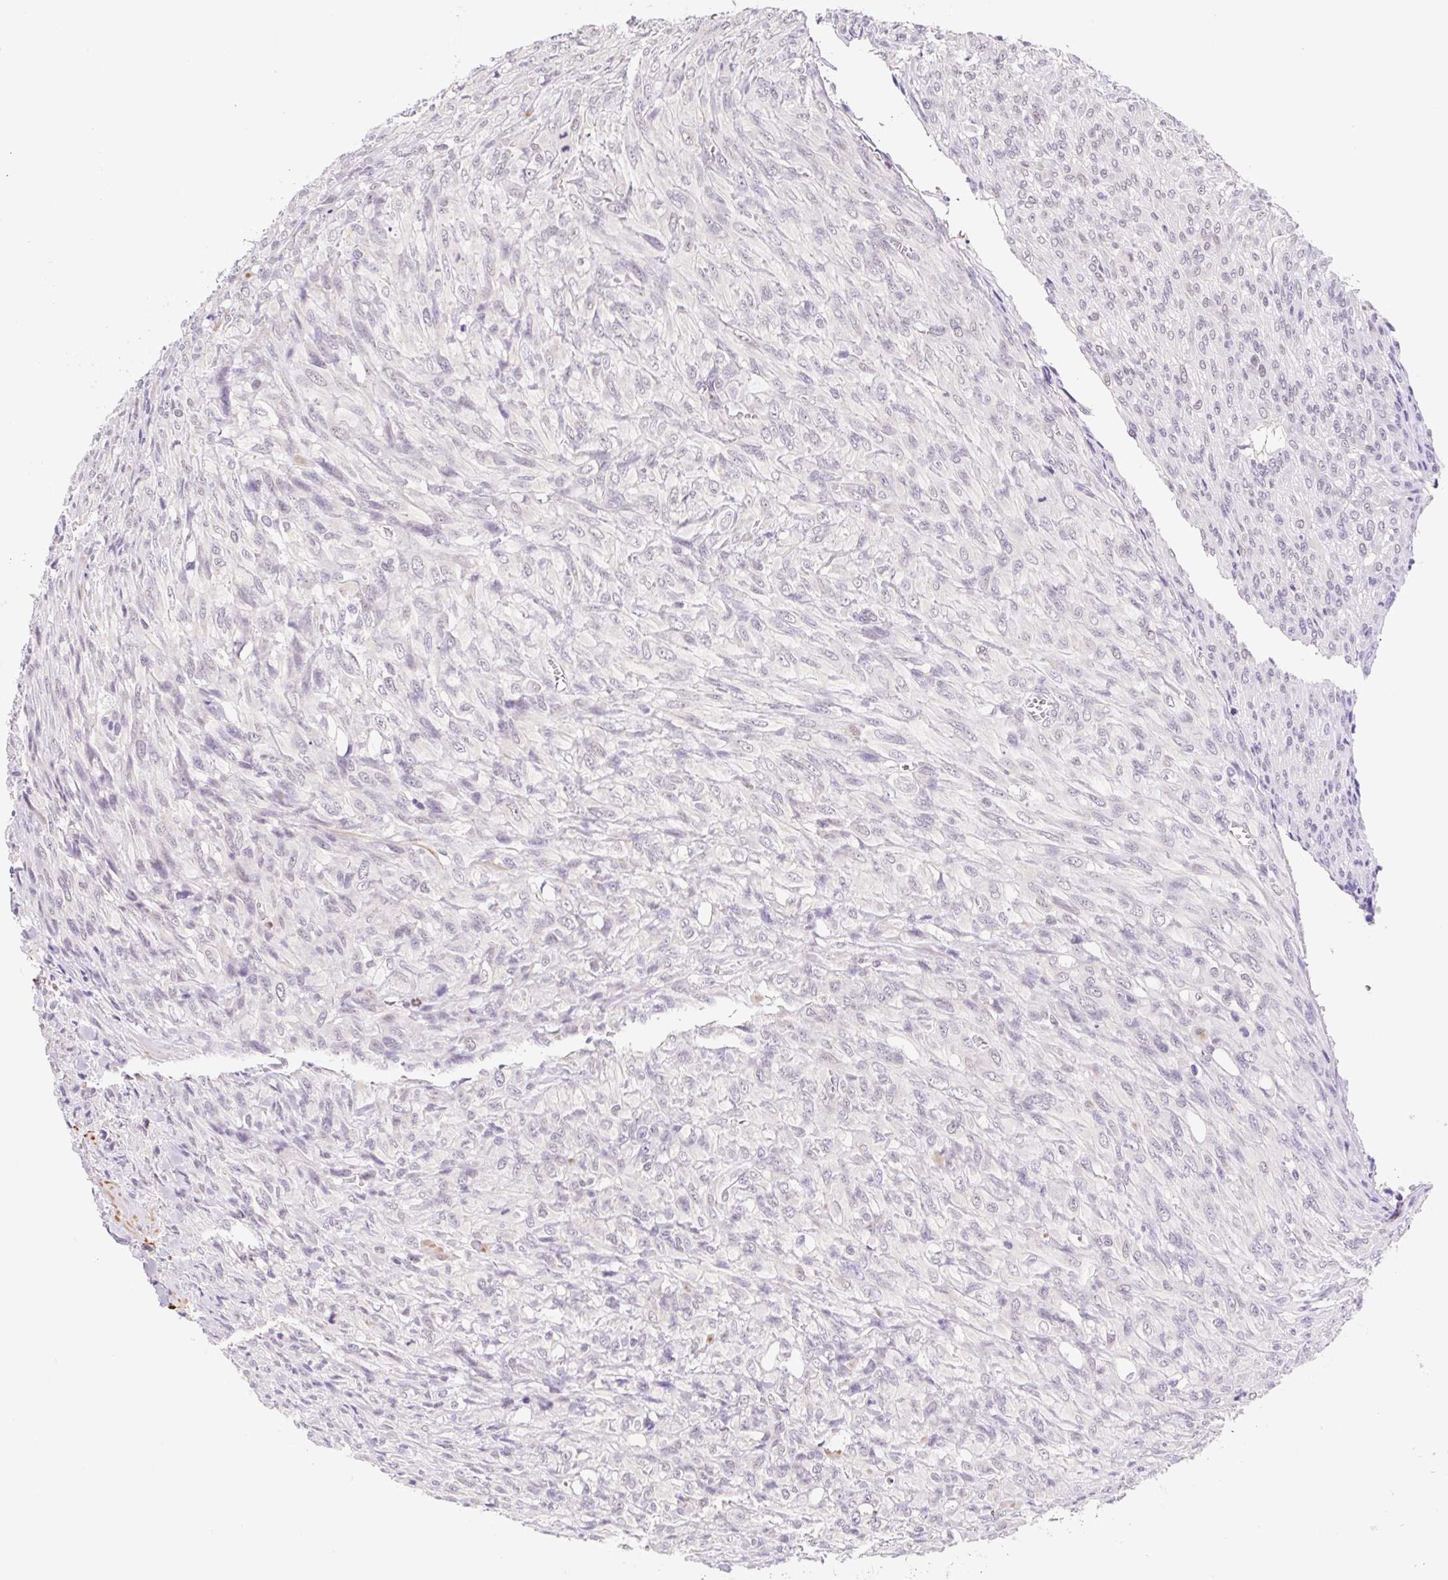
{"staining": {"intensity": "negative", "quantity": "none", "location": "none"}, "tissue": "renal cancer", "cell_type": "Tumor cells", "image_type": "cancer", "snomed": [{"axis": "morphology", "description": "Adenocarcinoma, NOS"}, {"axis": "topography", "description": "Kidney"}], "caption": "The image displays no staining of tumor cells in renal cancer.", "gene": "L3MBTL4", "patient": {"sex": "male", "age": 58}}